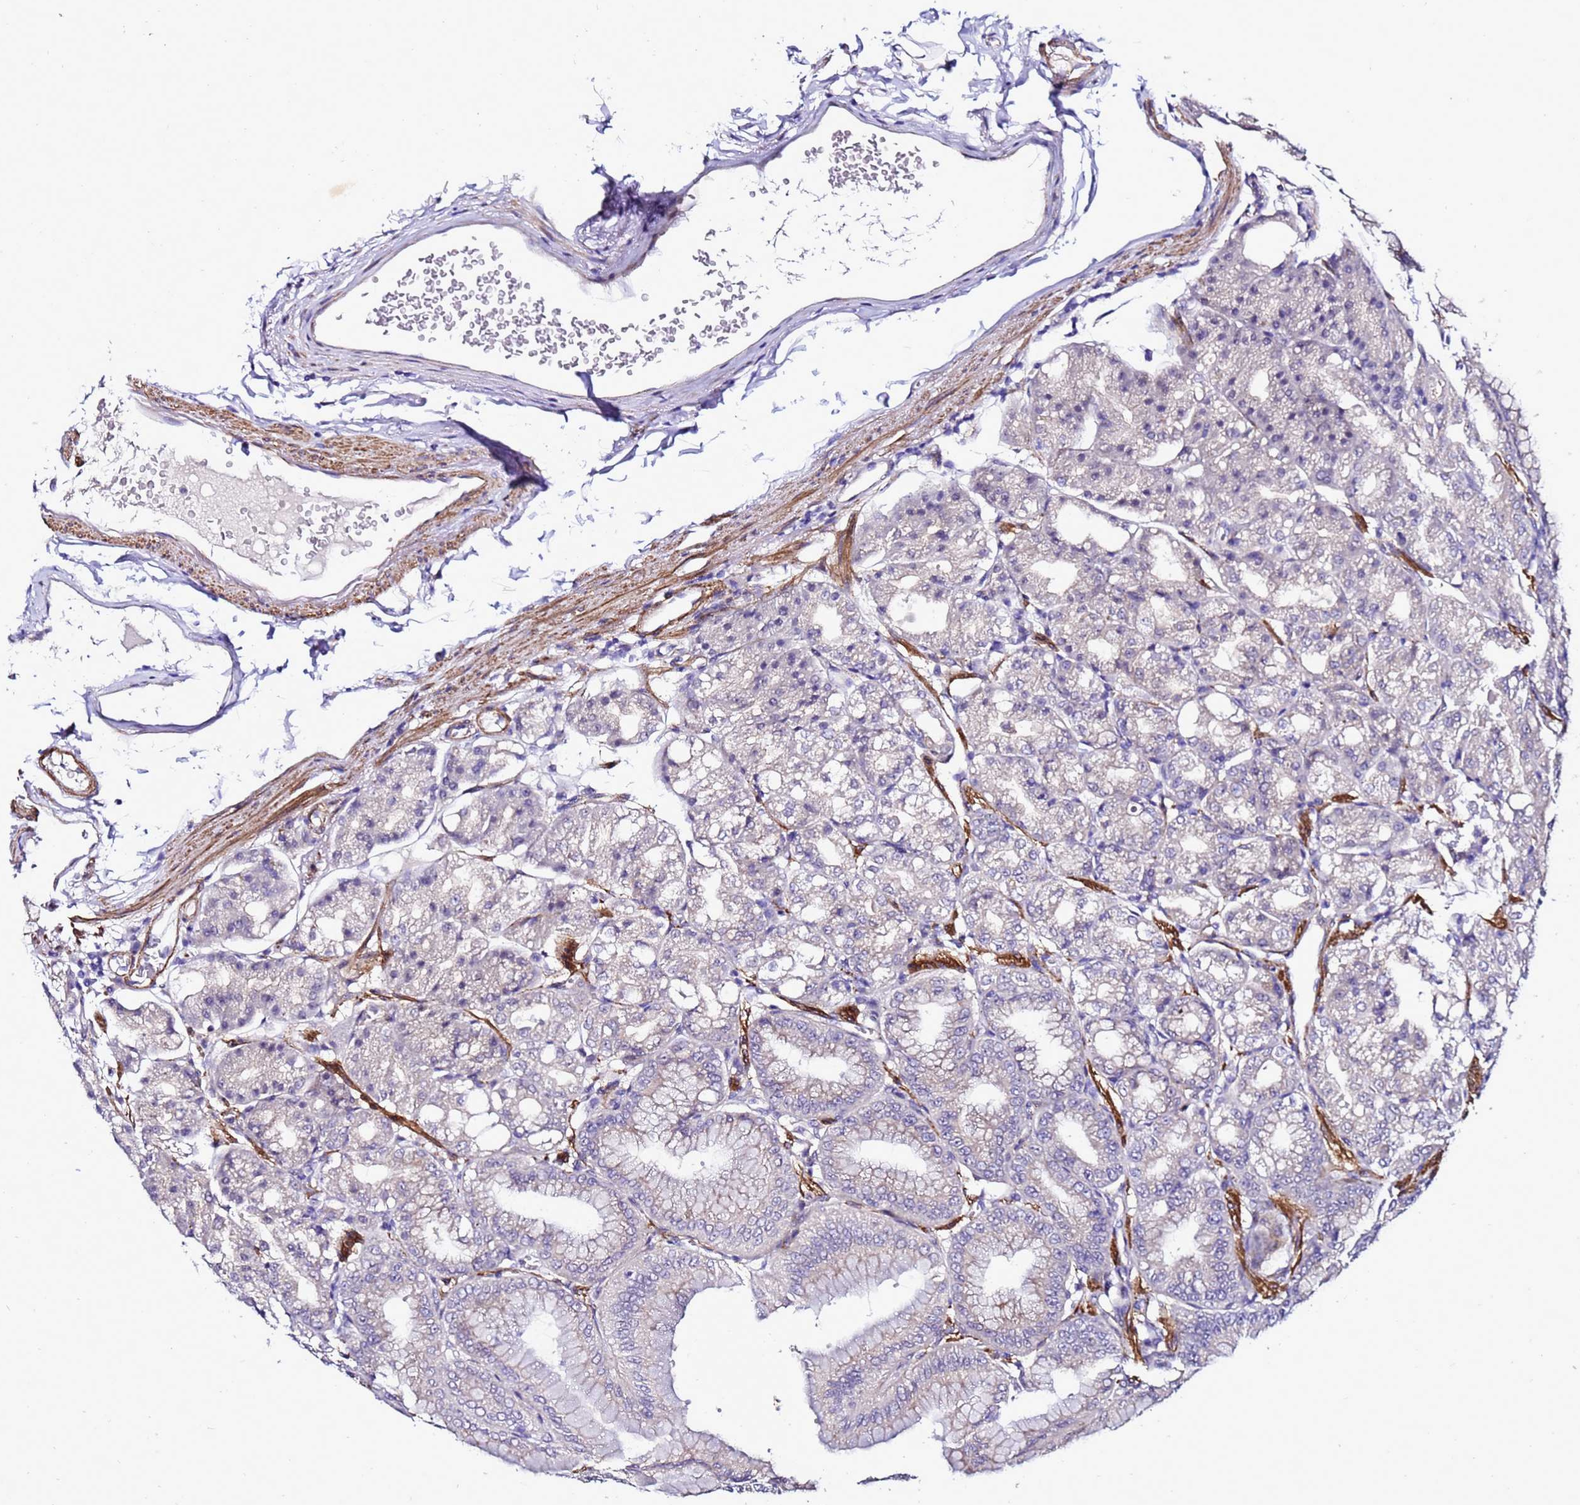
{"staining": {"intensity": "weak", "quantity": "<25%", "location": "cytoplasmic/membranous"}, "tissue": "stomach", "cell_type": "Glandular cells", "image_type": "normal", "snomed": [{"axis": "morphology", "description": "Normal tissue, NOS"}, {"axis": "topography", "description": "Stomach, lower"}], "caption": "The photomicrograph reveals no significant positivity in glandular cells of stomach. (DAB immunohistochemistry with hematoxylin counter stain).", "gene": "GZF1", "patient": {"sex": "male", "age": 71}}